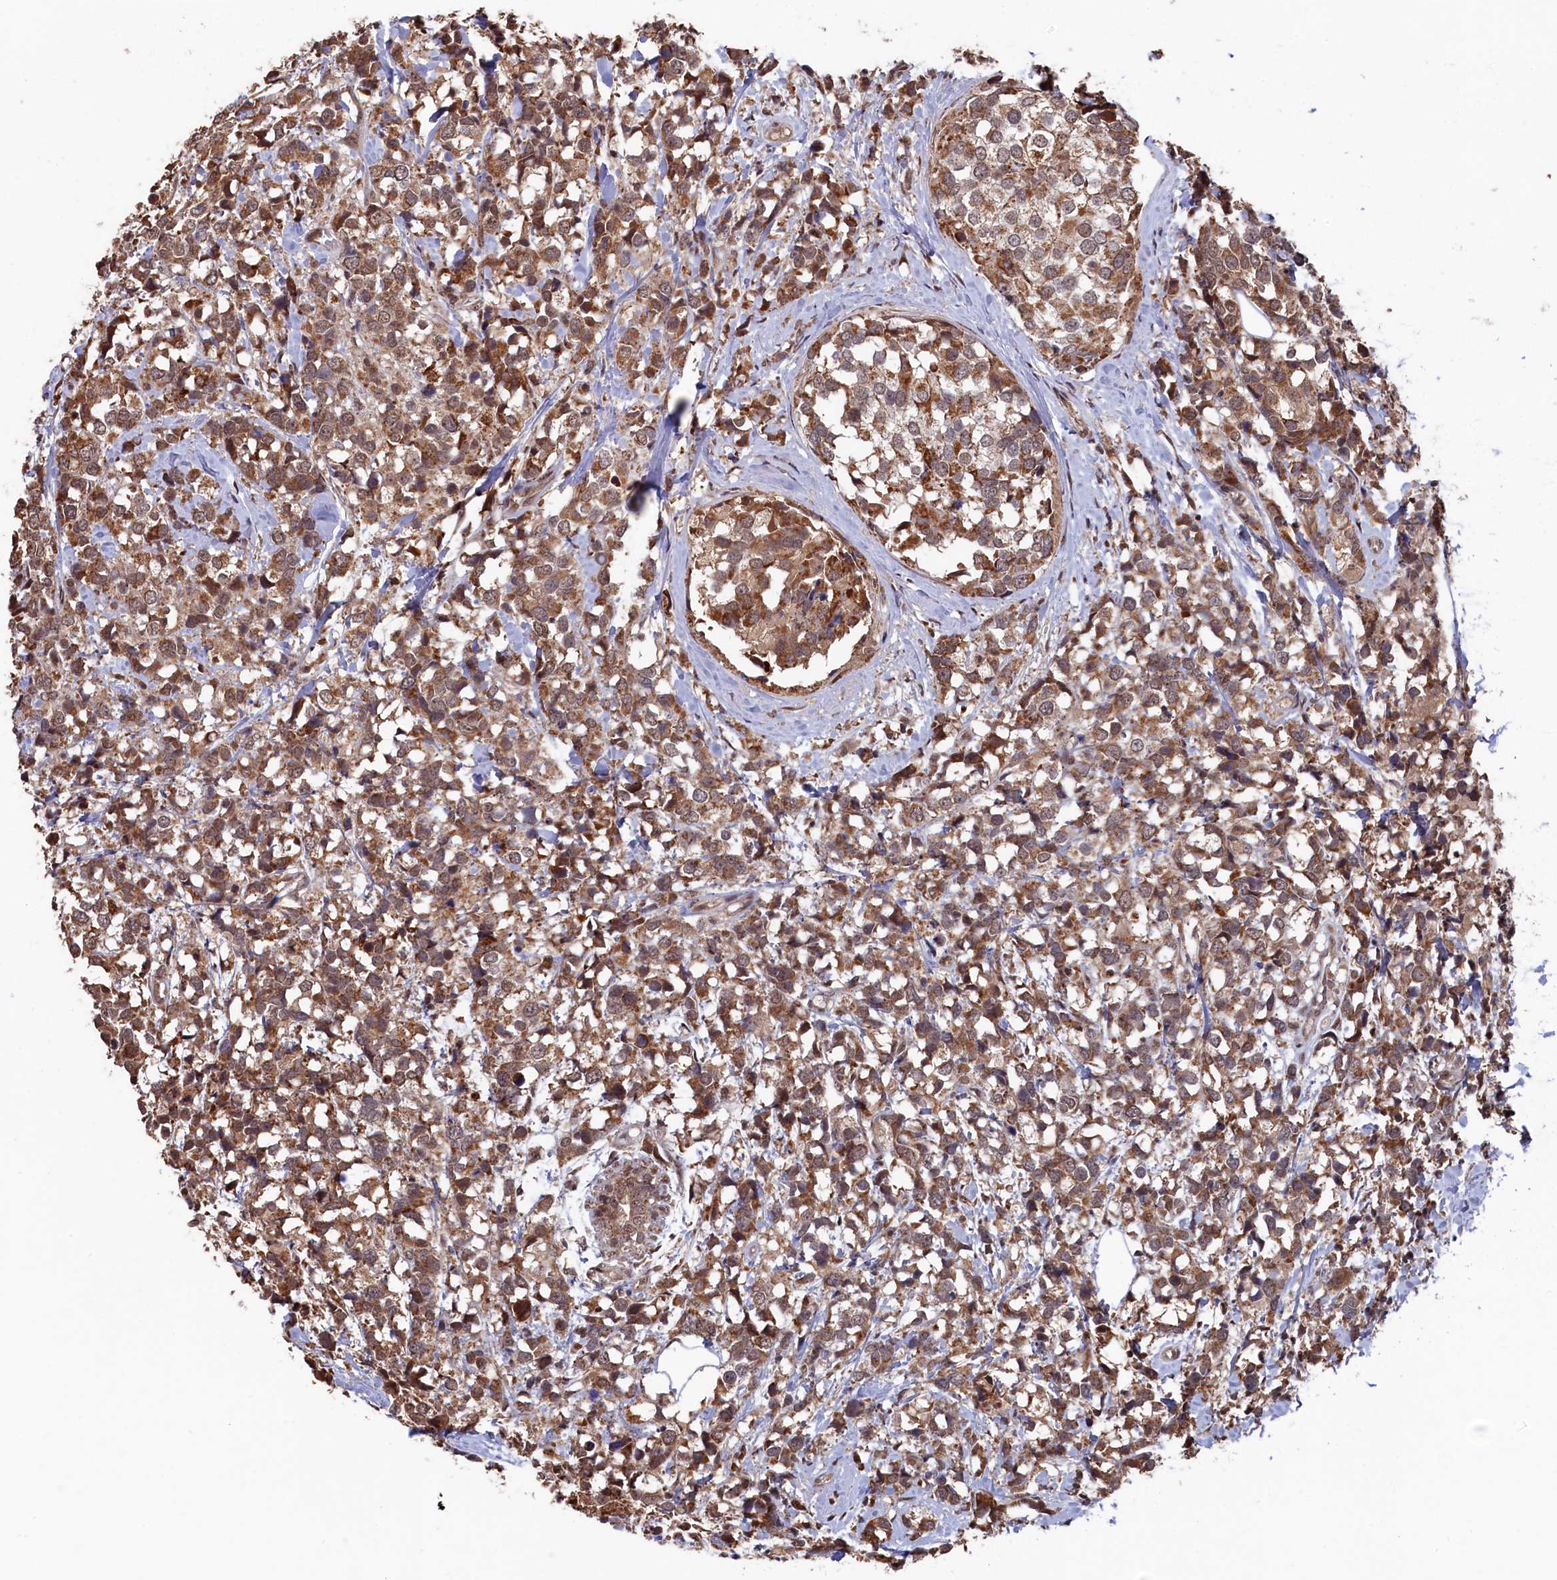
{"staining": {"intensity": "moderate", "quantity": ">75%", "location": "cytoplasmic/membranous"}, "tissue": "breast cancer", "cell_type": "Tumor cells", "image_type": "cancer", "snomed": [{"axis": "morphology", "description": "Lobular carcinoma"}, {"axis": "topography", "description": "Breast"}], "caption": "Approximately >75% of tumor cells in breast lobular carcinoma exhibit moderate cytoplasmic/membranous protein expression as visualized by brown immunohistochemical staining.", "gene": "CLPX", "patient": {"sex": "female", "age": 59}}